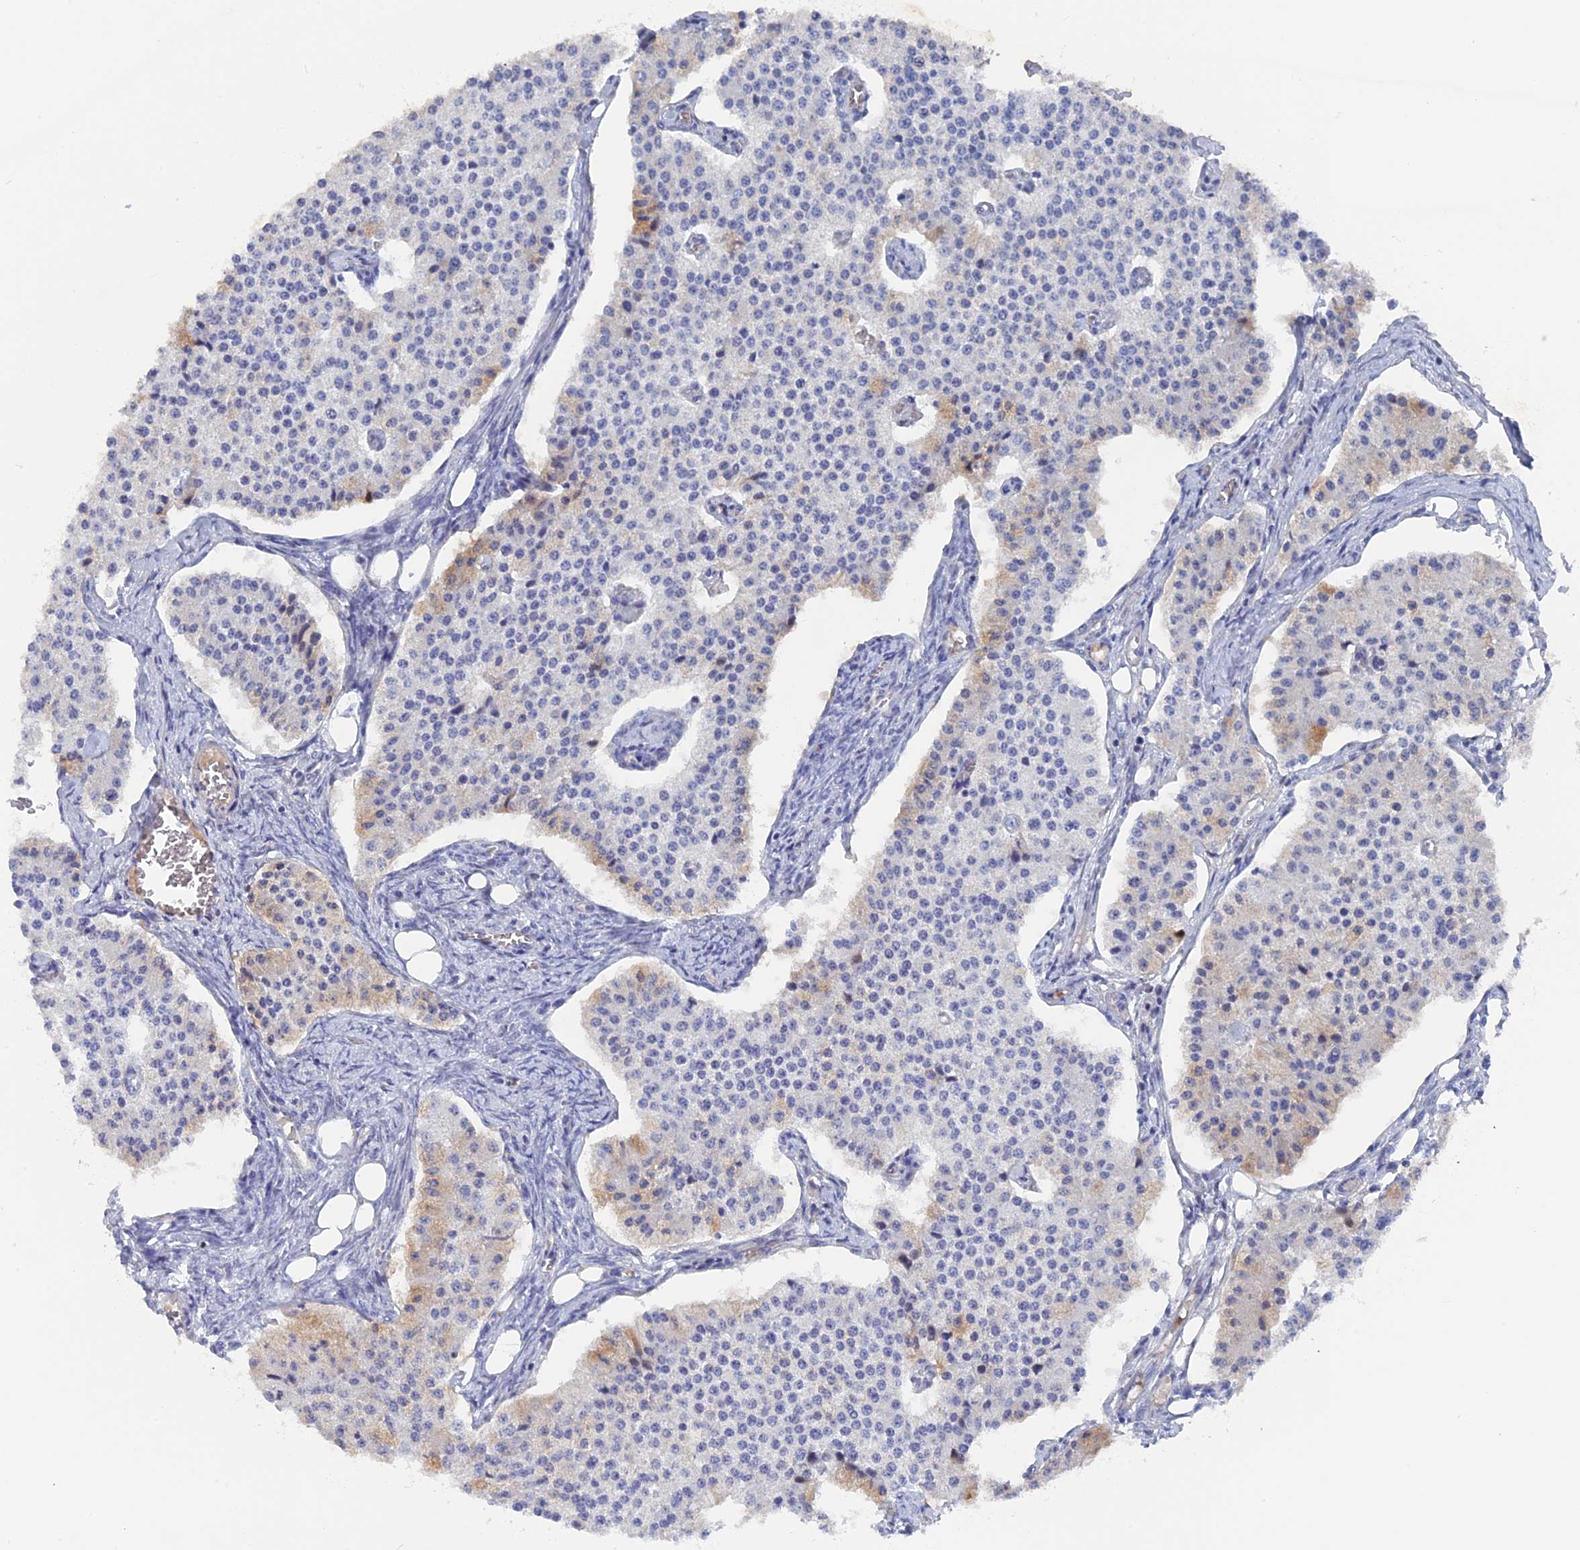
{"staining": {"intensity": "negative", "quantity": "none", "location": "none"}, "tissue": "carcinoid", "cell_type": "Tumor cells", "image_type": "cancer", "snomed": [{"axis": "morphology", "description": "Carcinoid, malignant, NOS"}, {"axis": "topography", "description": "Colon"}], "caption": "This is an immunohistochemistry histopathology image of carcinoid (malignant). There is no expression in tumor cells.", "gene": "BRD2", "patient": {"sex": "female", "age": 52}}